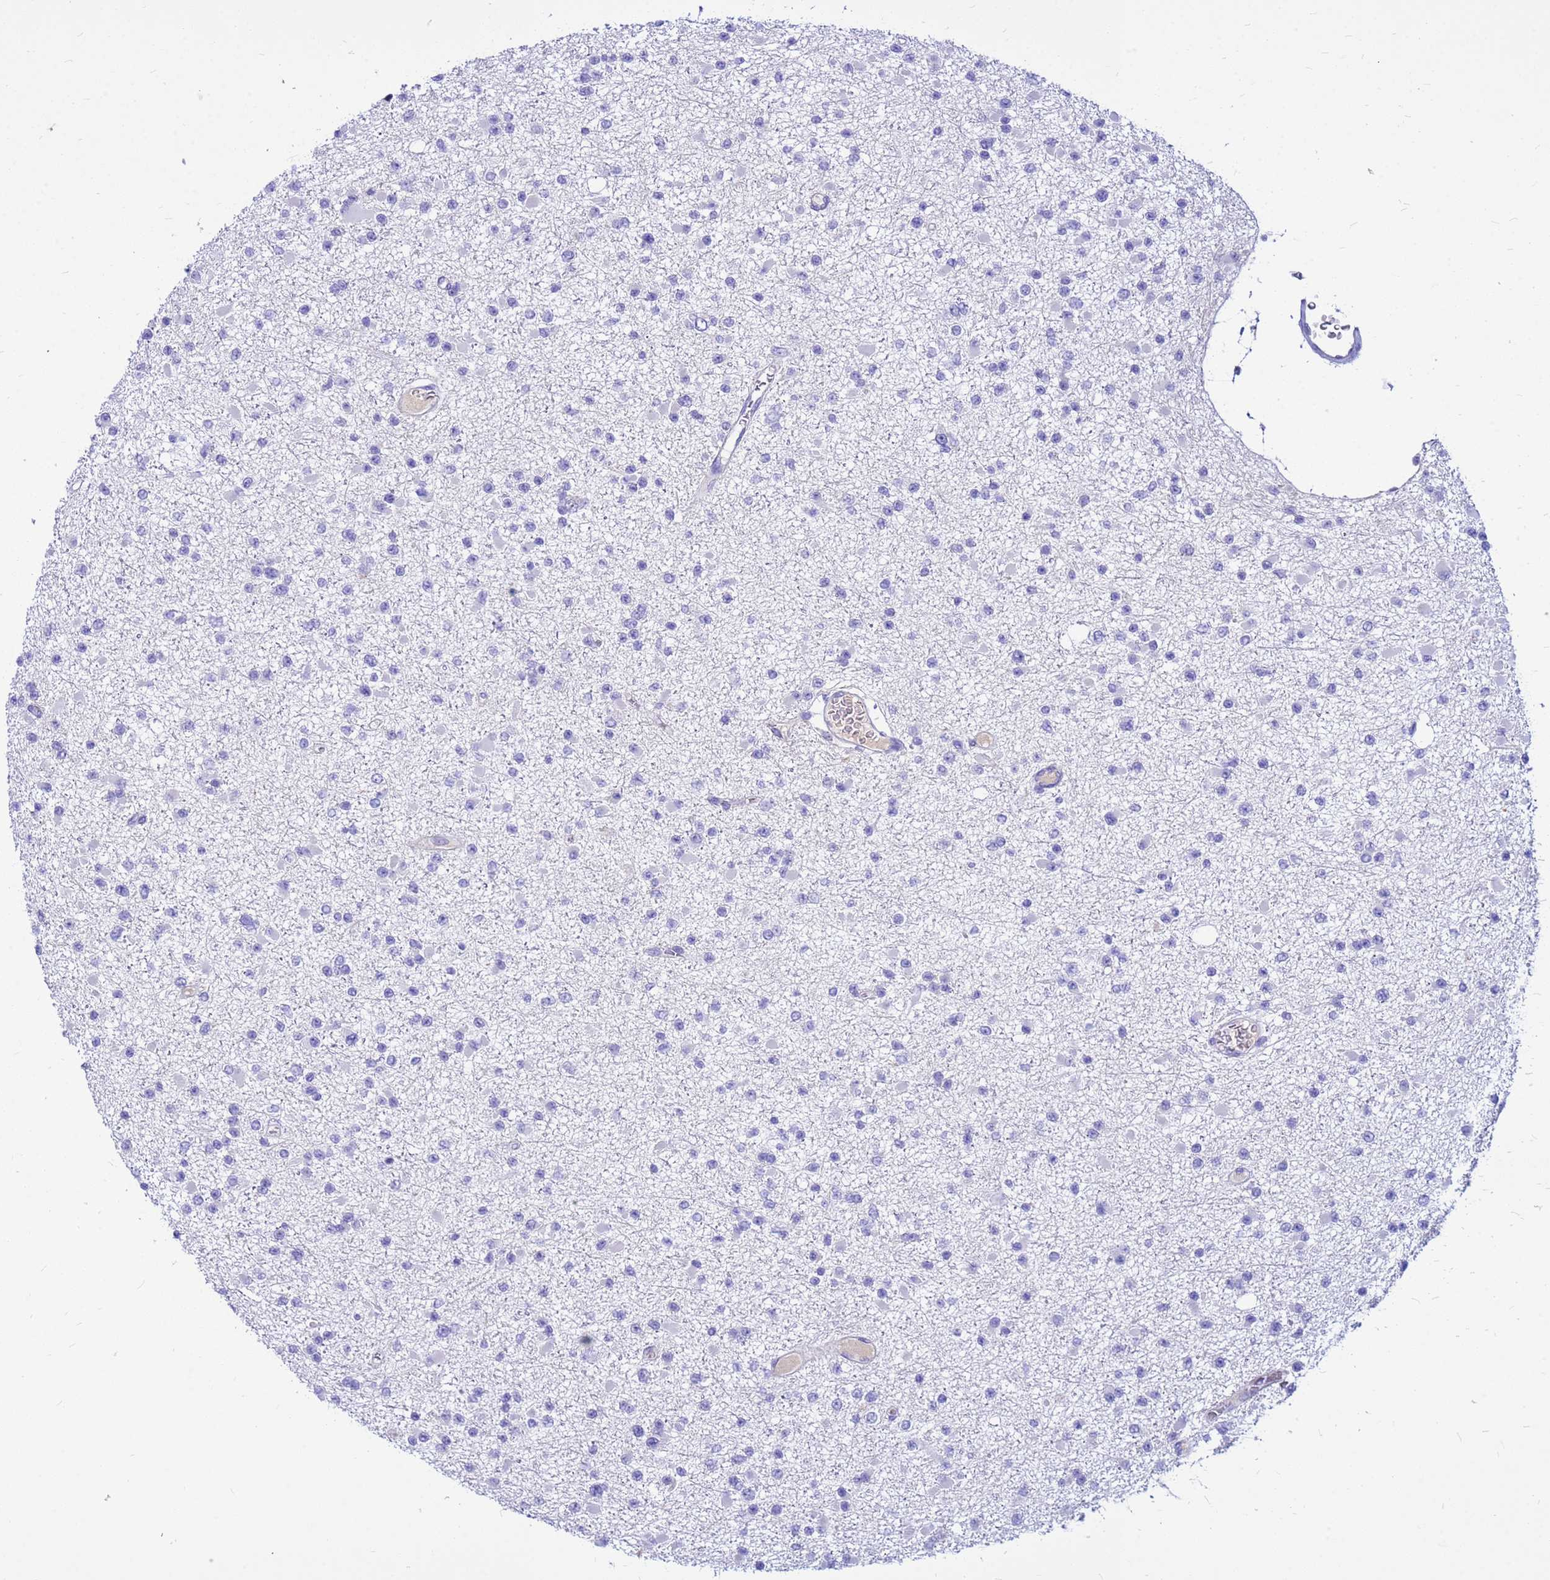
{"staining": {"intensity": "negative", "quantity": "none", "location": "none"}, "tissue": "glioma", "cell_type": "Tumor cells", "image_type": "cancer", "snomed": [{"axis": "morphology", "description": "Glioma, malignant, Low grade"}, {"axis": "topography", "description": "Brain"}], "caption": "There is no significant staining in tumor cells of malignant glioma (low-grade). (Brightfield microscopy of DAB immunohistochemistry (IHC) at high magnification).", "gene": "DMRTC2", "patient": {"sex": "female", "age": 22}}